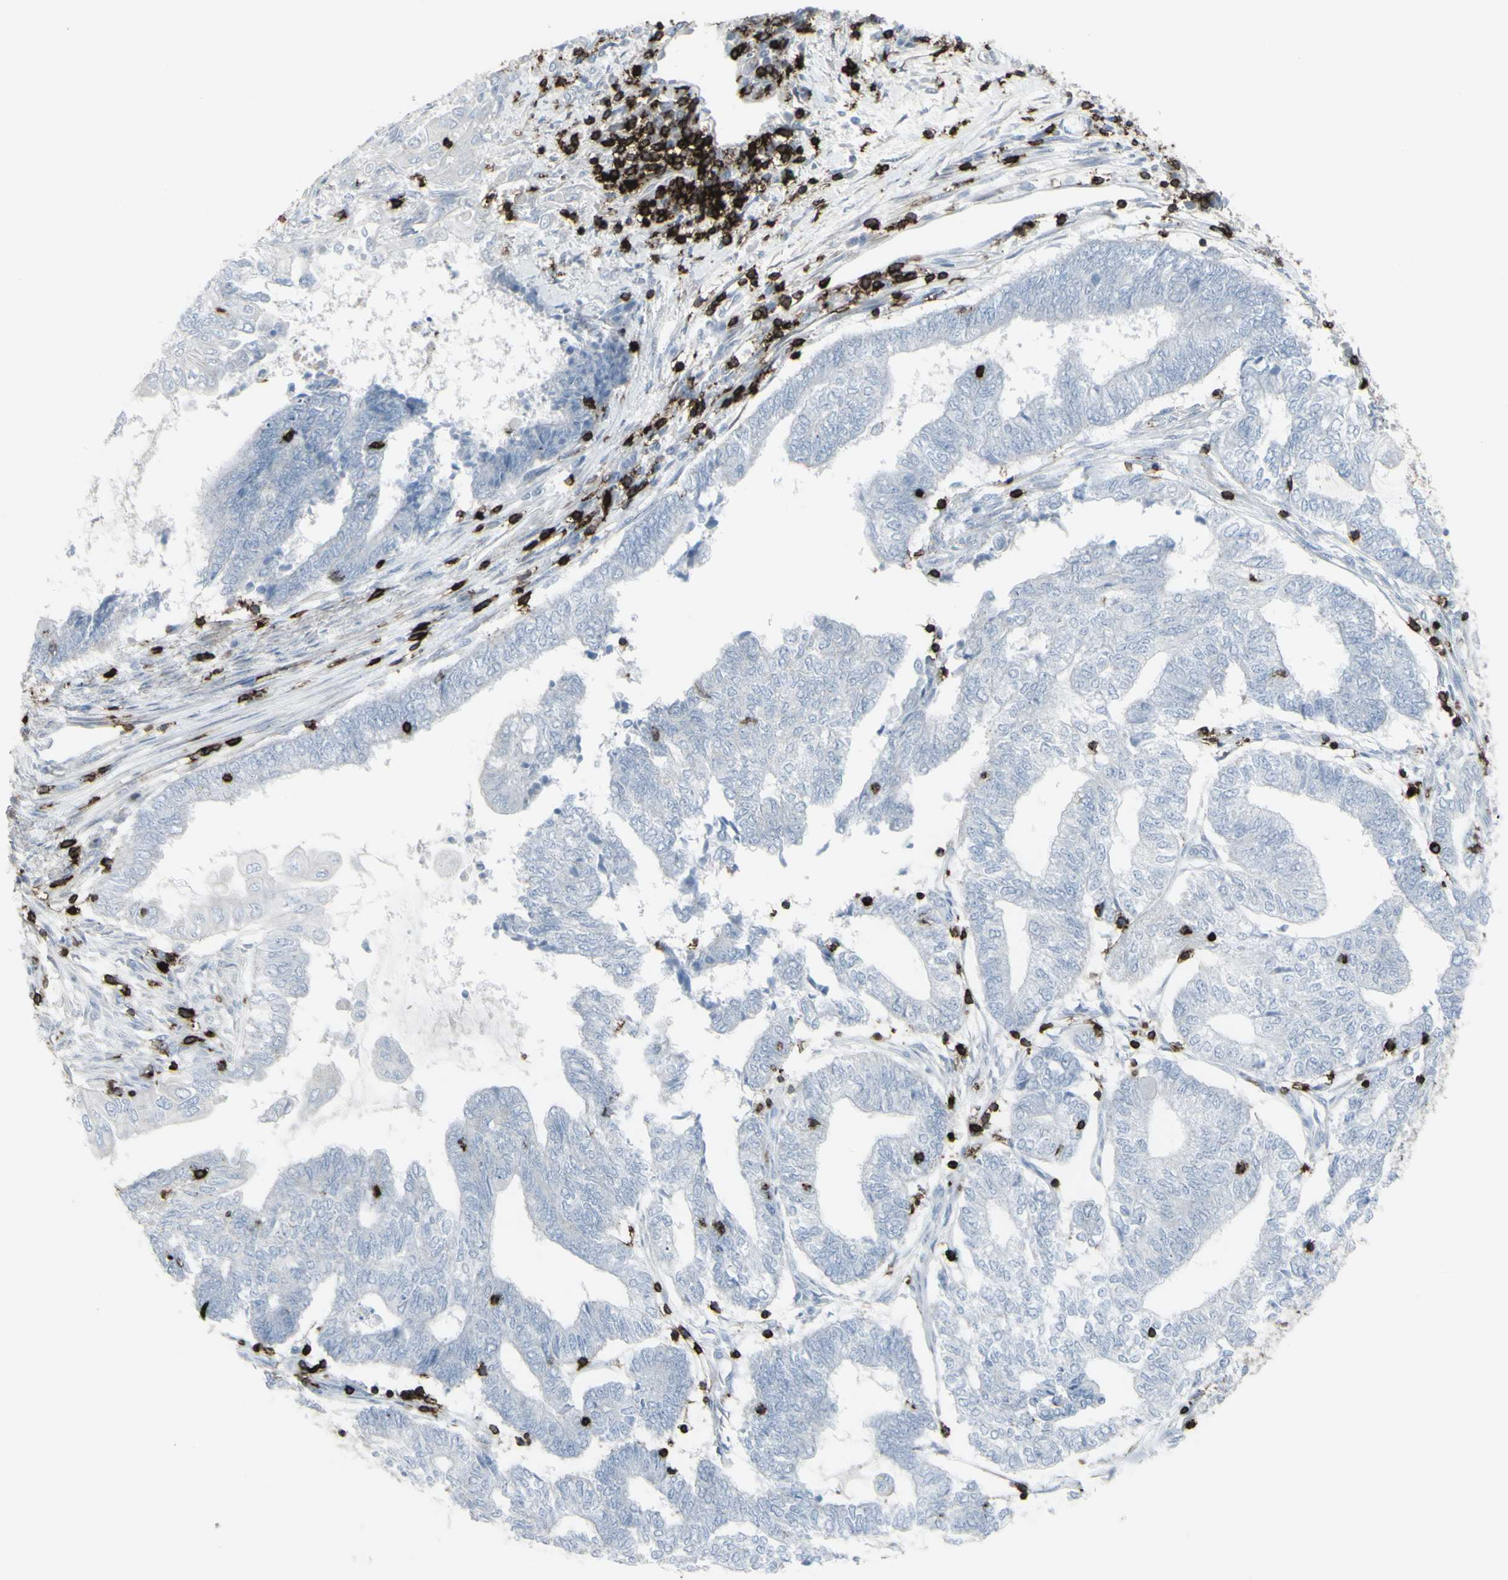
{"staining": {"intensity": "negative", "quantity": "none", "location": "none"}, "tissue": "endometrial cancer", "cell_type": "Tumor cells", "image_type": "cancer", "snomed": [{"axis": "morphology", "description": "Adenocarcinoma, NOS"}, {"axis": "topography", "description": "Uterus"}, {"axis": "topography", "description": "Endometrium"}], "caption": "Tumor cells show no significant protein positivity in adenocarcinoma (endometrial).", "gene": "CD247", "patient": {"sex": "female", "age": 70}}